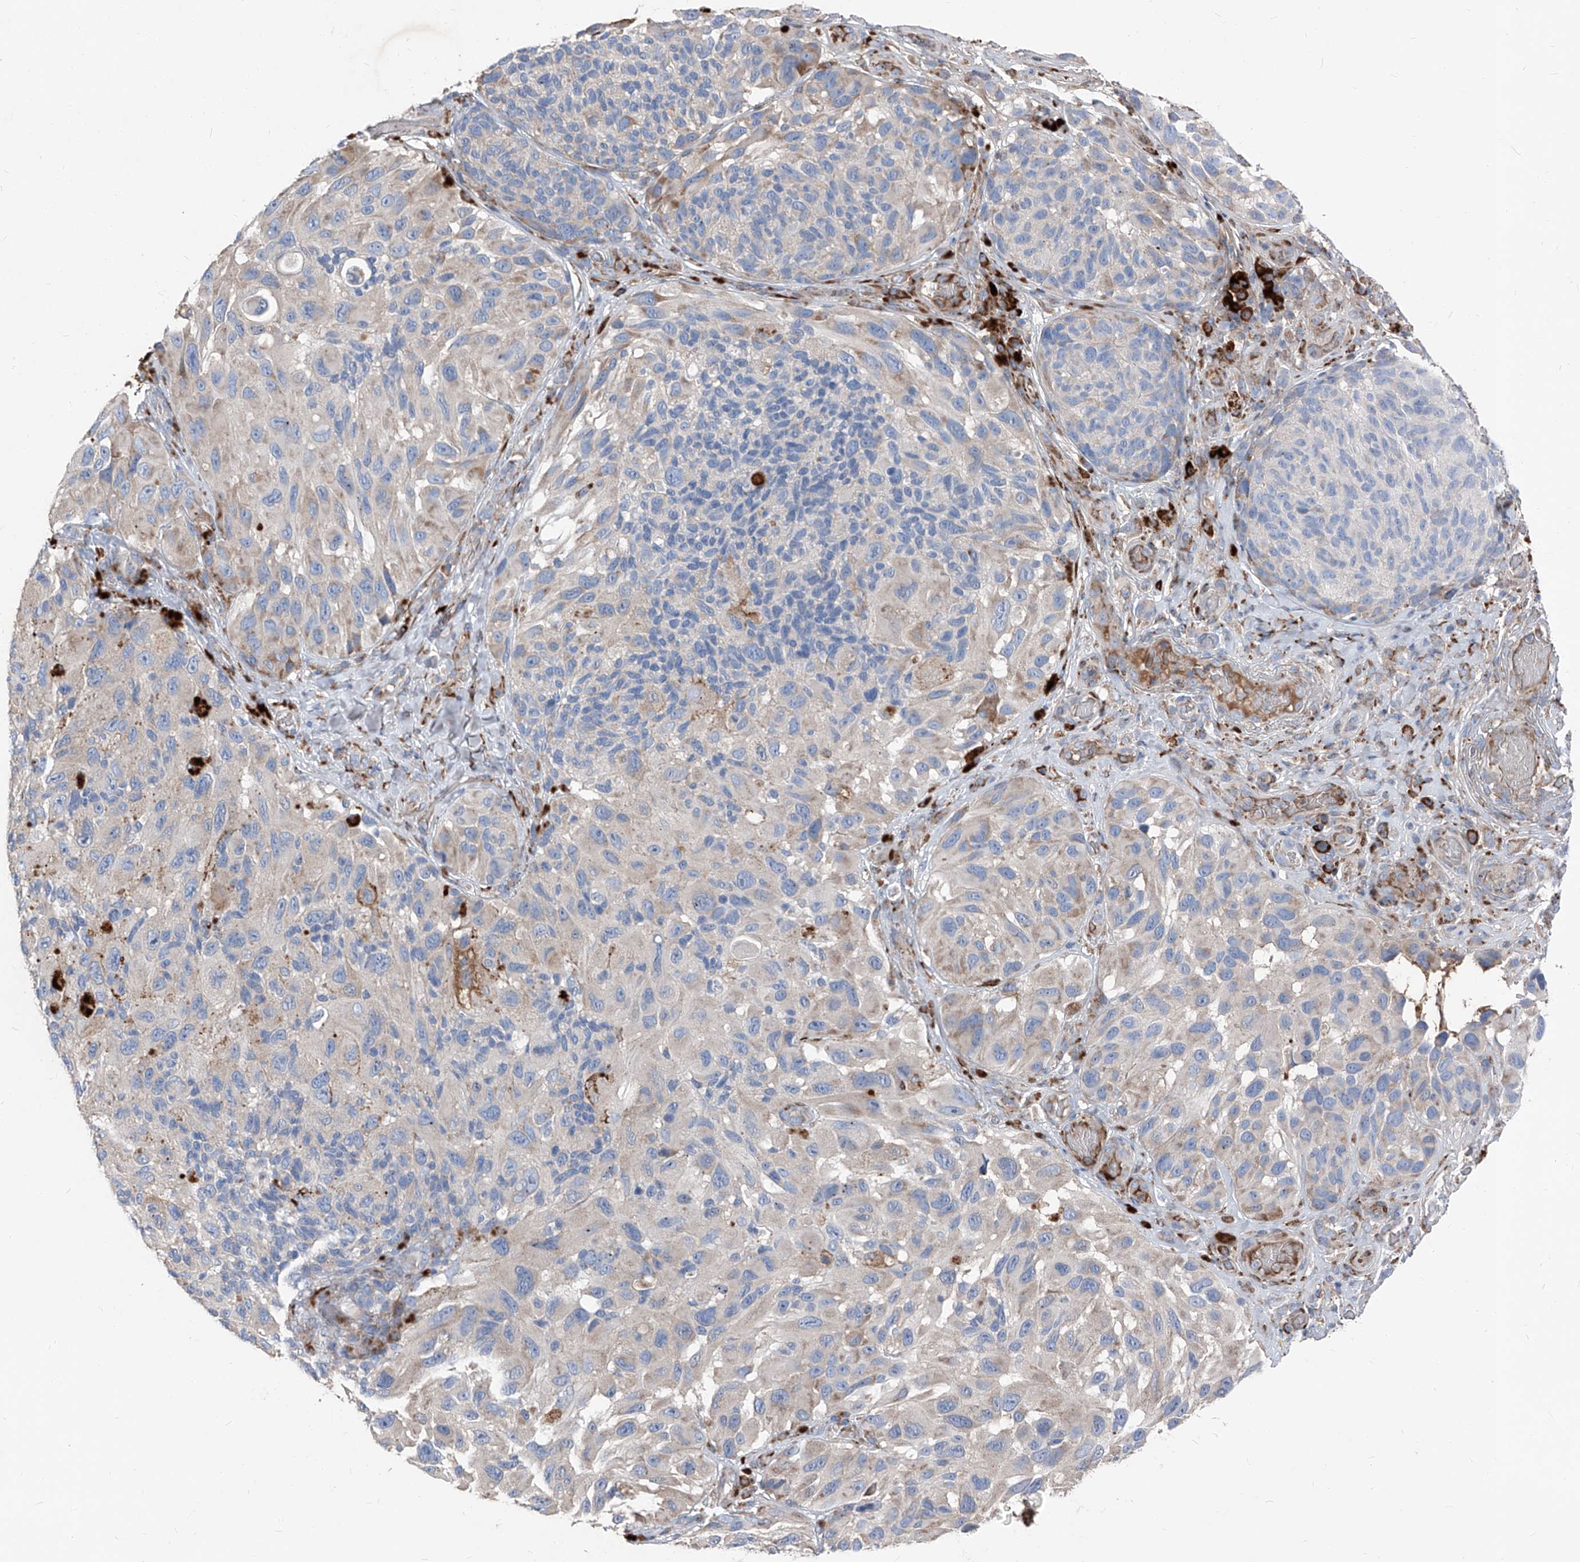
{"staining": {"intensity": "negative", "quantity": "none", "location": "none"}, "tissue": "melanoma", "cell_type": "Tumor cells", "image_type": "cancer", "snomed": [{"axis": "morphology", "description": "Malignant melanoma, NOS"}, {"axis": "topography", "description": "Skin"}], "caption": "Tumor cells show no significant protein staining in malignant melanoma.", "gene": "IFI27", "patient": {"sex": "female", "age": 73}}